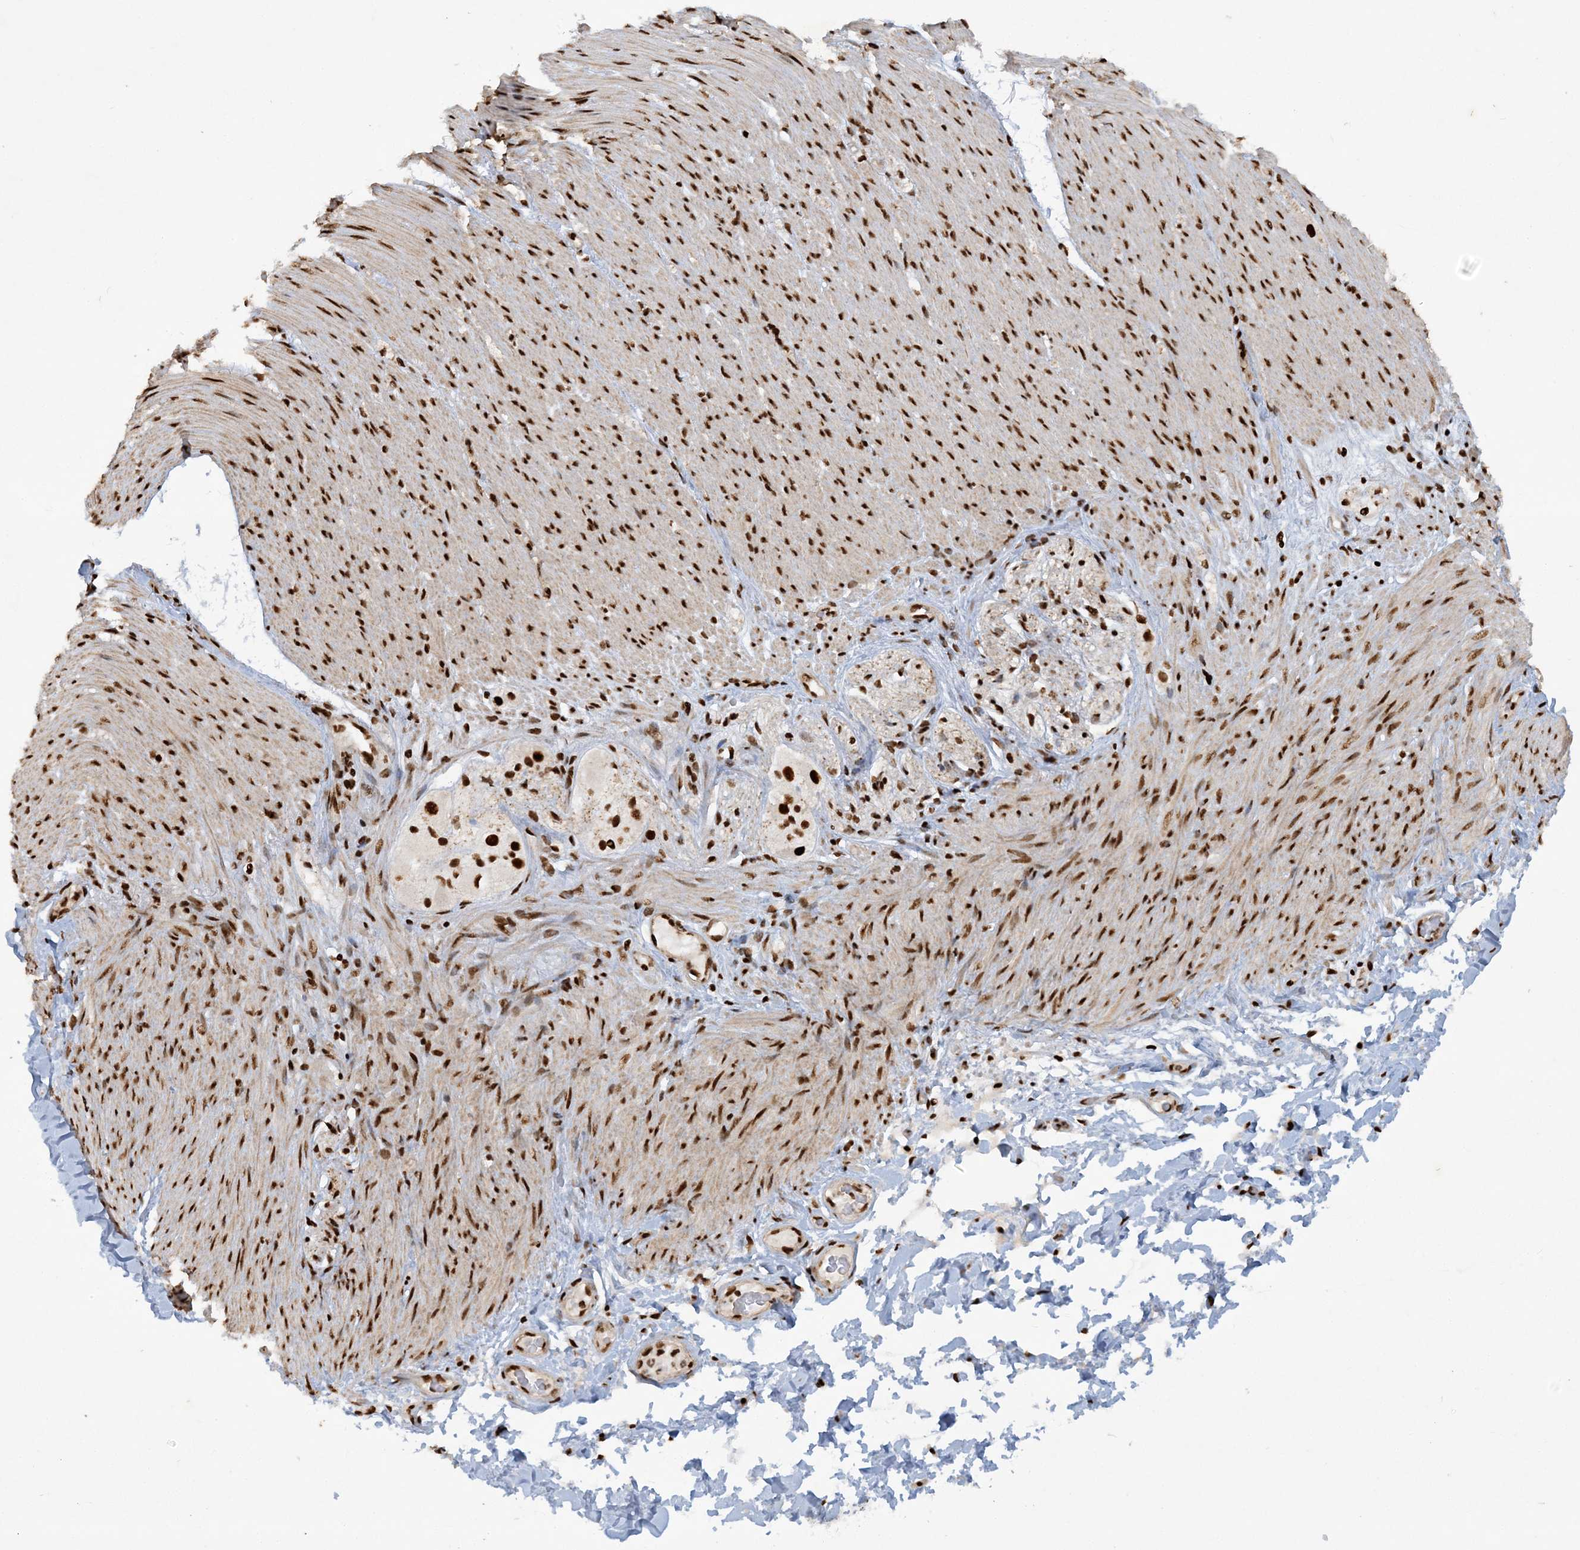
{"staining": {"intensity": "strong", "quantity": ">75%", "location": "nuclear"}, "tissue": "adipose tissue", "cell_type": "Adipocytes", "image_type": "normal", "snomed": [{"axis": "morphology", "description": "Normal tissue, NOS"}, {"axis": "topography", "description": "Colon"}, {"axis": "topography", "description": "Peripheral nerve tissue"}], "caption": "High-power microscopy captured an IHC image of benign adipose tissue, revealing strong nuclear positivity in about >75% of adipocytes. The staining was performed using DAB, with brown indicating positive protein expression. Nuclei are stained blue with hematoxylin.", "gene": "DELE1", "patient": {"sex": "female", "age": 61}}